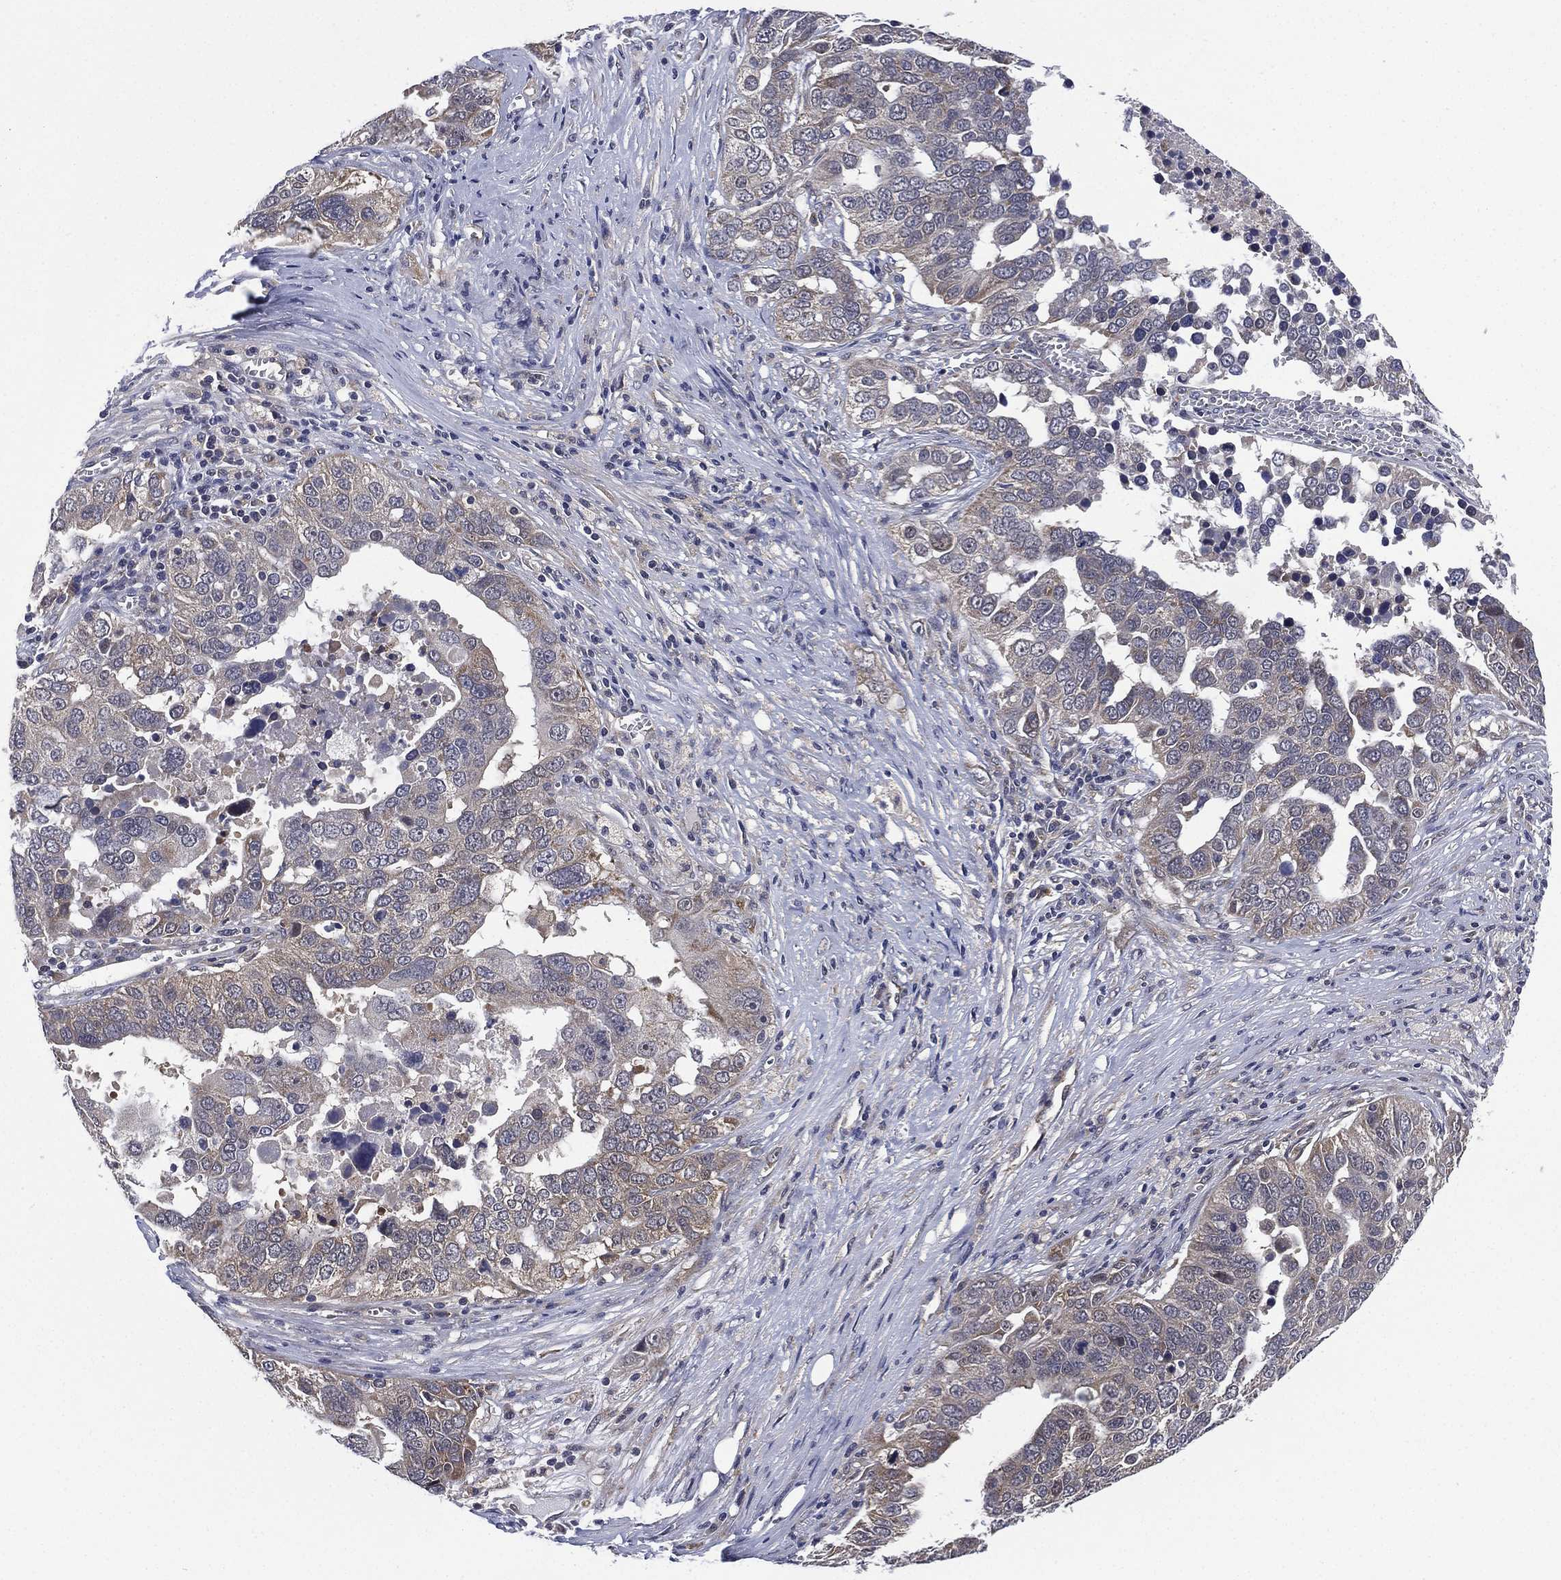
{"staining": {"intensity": "negative", "quantity": "none", "location": "none"}, "tissue": "ovarian cancer", "cell_type": "Tumor cells", "image_type": "cancer", "snomed": [{"axis": "morphology", "description": "Carcinoma, endometroid"}, {"axis": "topography", "description": "Soft tissue"}, {"axis": "topography", "description": "Ovary"}], "caption": "DAB (3,3'-diaminobenzidine) immunohistochemical staining of human ovarian endometroid carcinoma shows no significant positivity in tumor cells. (DAB IHC visualized using brightfield microscopy, high magnification).", "gene": "SELENOO", "patient": {"sex": "female", "age": 52}}